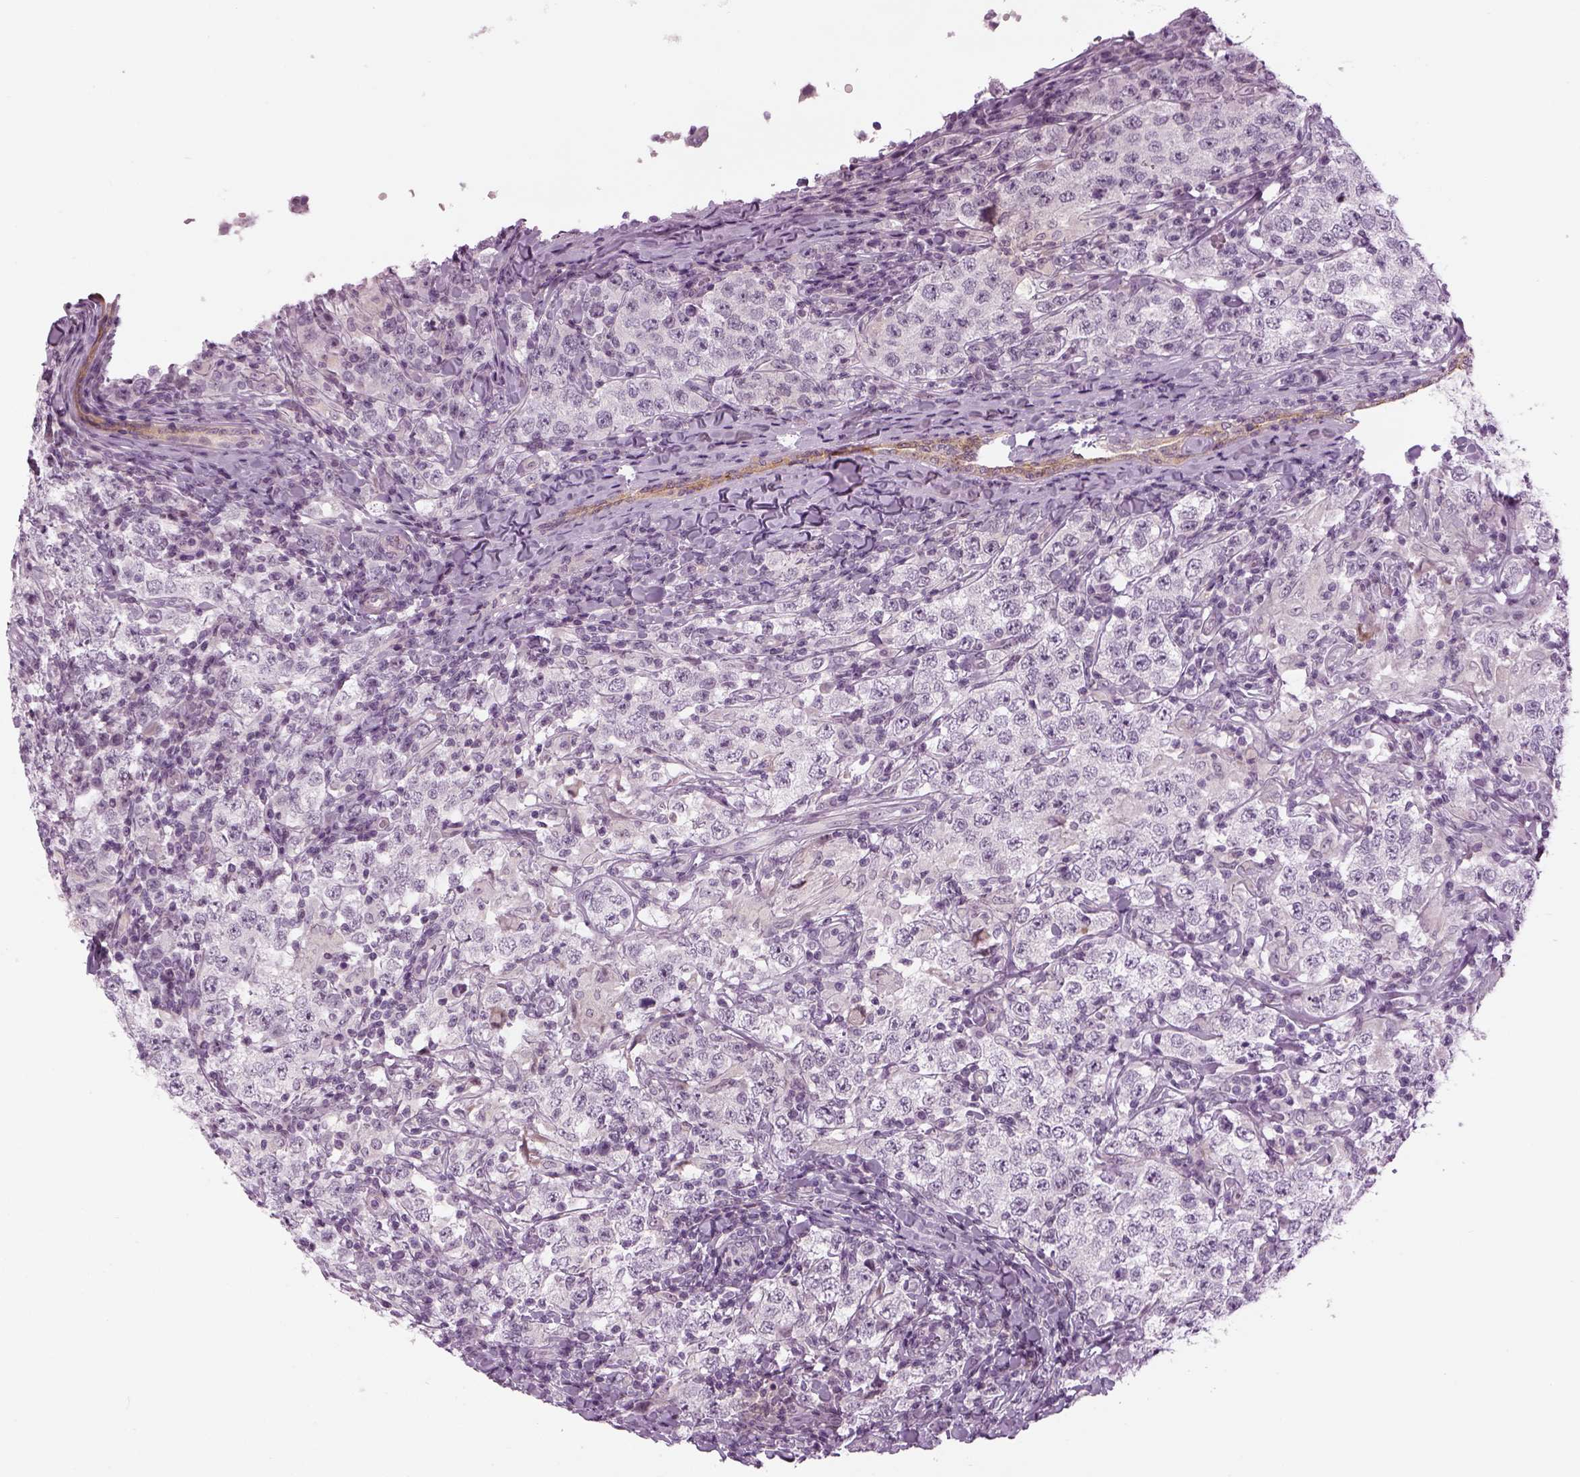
{"staining": {"intensity": "negative", "quantity": "none", "location": "none"}, "tissue": "testis cancer", "cell_type": "Tumor cells", "image_type": "cancer", "snomed": [{"axis": "morphology", "description": "Seminoma, NOS"}, {"axis": "morphology", "description": "Carcinoma, Embryonal, NOS"}, {"axis": "topography", "description": "Testis"}], "caption": "An image of human testis seminoma is negative for staining in tumor cells. The staining was performed using DAB (3,3'-diaminobenzidine) to visualize the protein expression in brown, while the nuclei were stained in blue with hematoxylin (Magnification: 20x).", "gene": "LRRIQ3", "patient": {"sex": "male", "age": 41}}